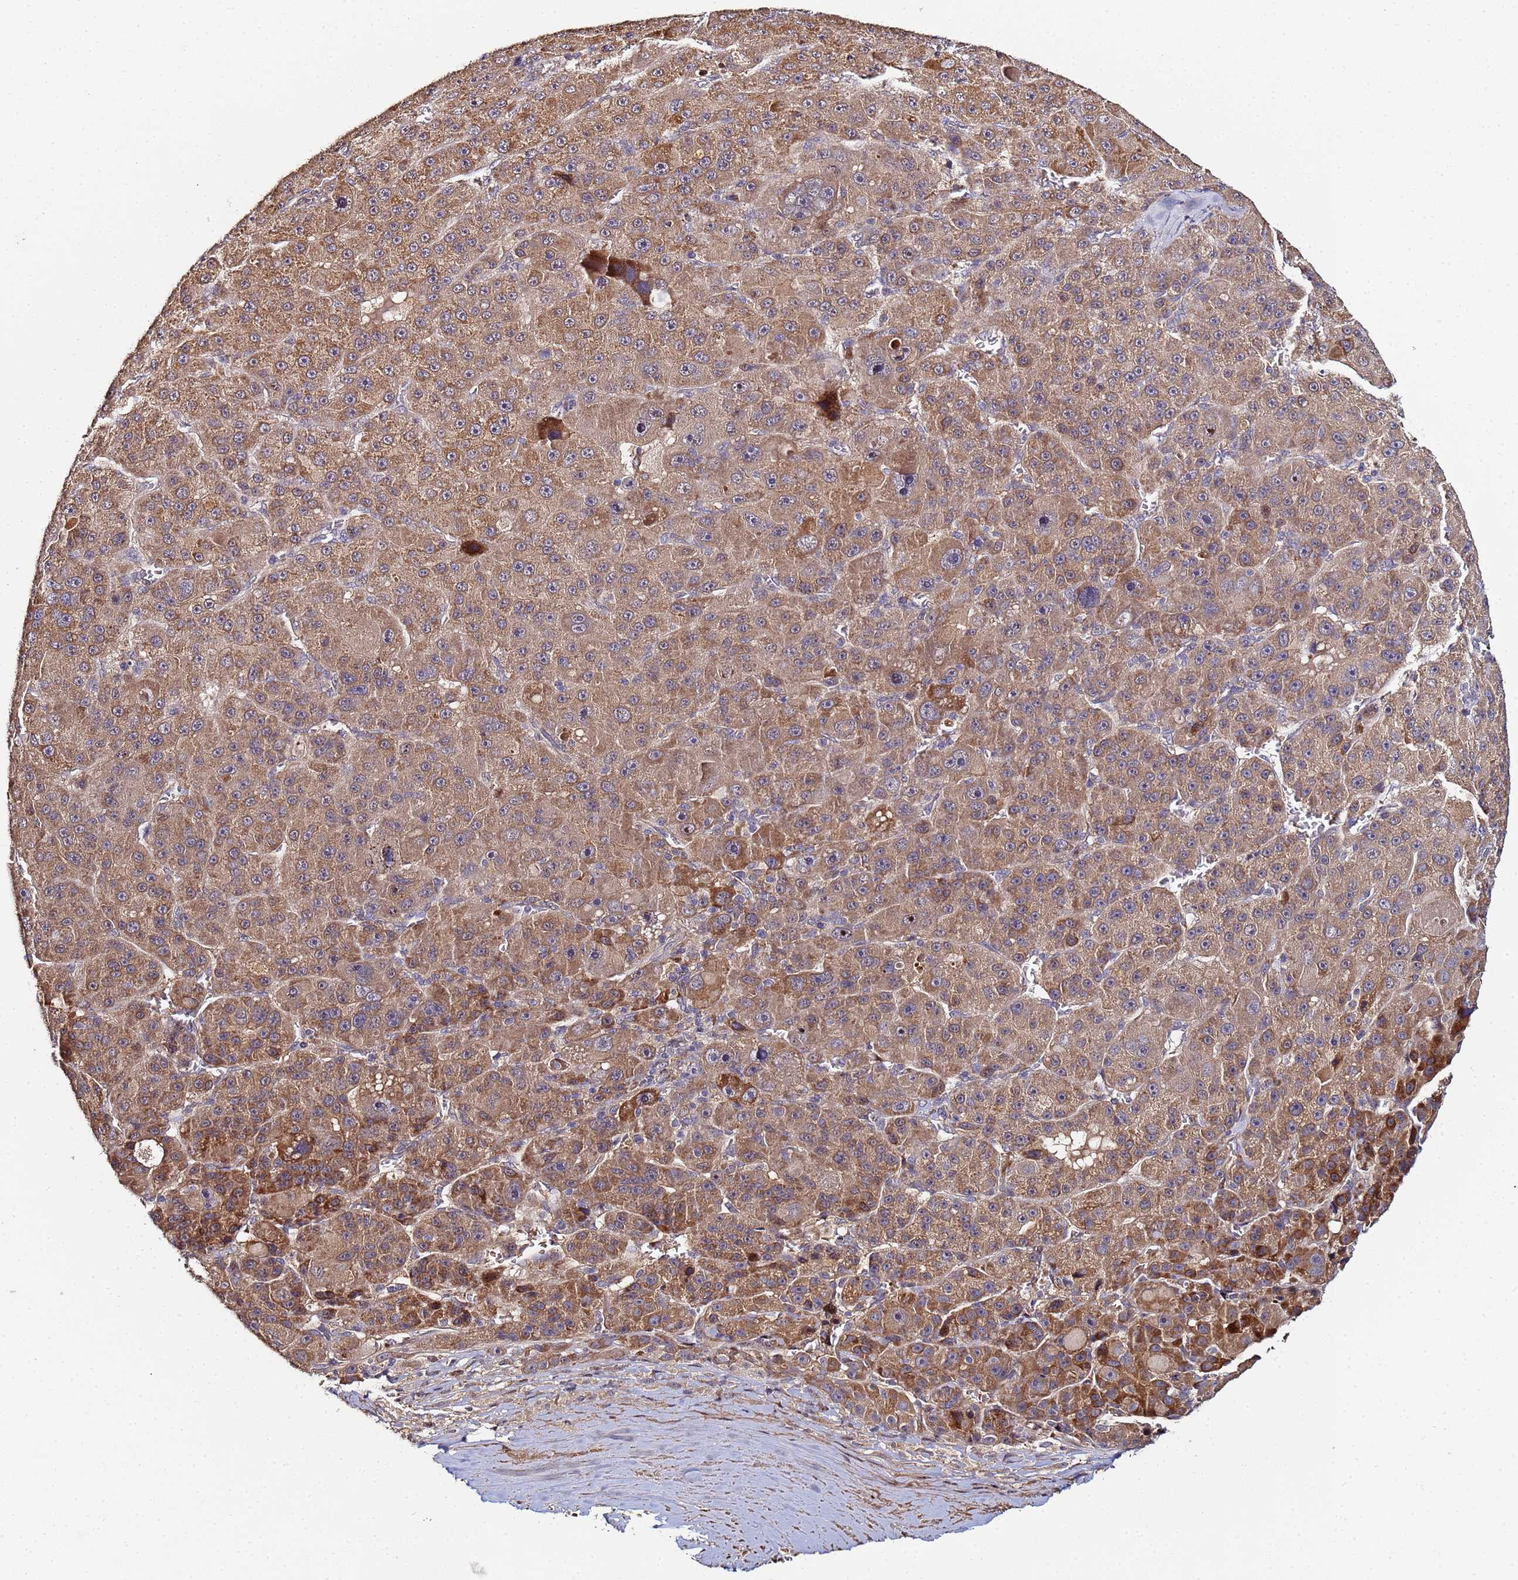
{"staining": {"intensity": "moderate", "quantity": ">75%", "location": "cytoplasmic/membranous"}, "tissue": "liver cancer", "cell_type": "Tumor cells", "image_type": "cancer", "snomed": [{"axis": "morphology", "description": "Carcinoma, Hepatocellular, NOS"}, {"axis": "topography", "description": "Liver"}], "caption": "The micrograph shows staining of liver hepatocellular carcinoma, revealing moderate cytoplasmic/membranous protein staining (brown color) within tumor cells.", "gene": "OSER1", "patient": {"sex": "male", "age": 76}}